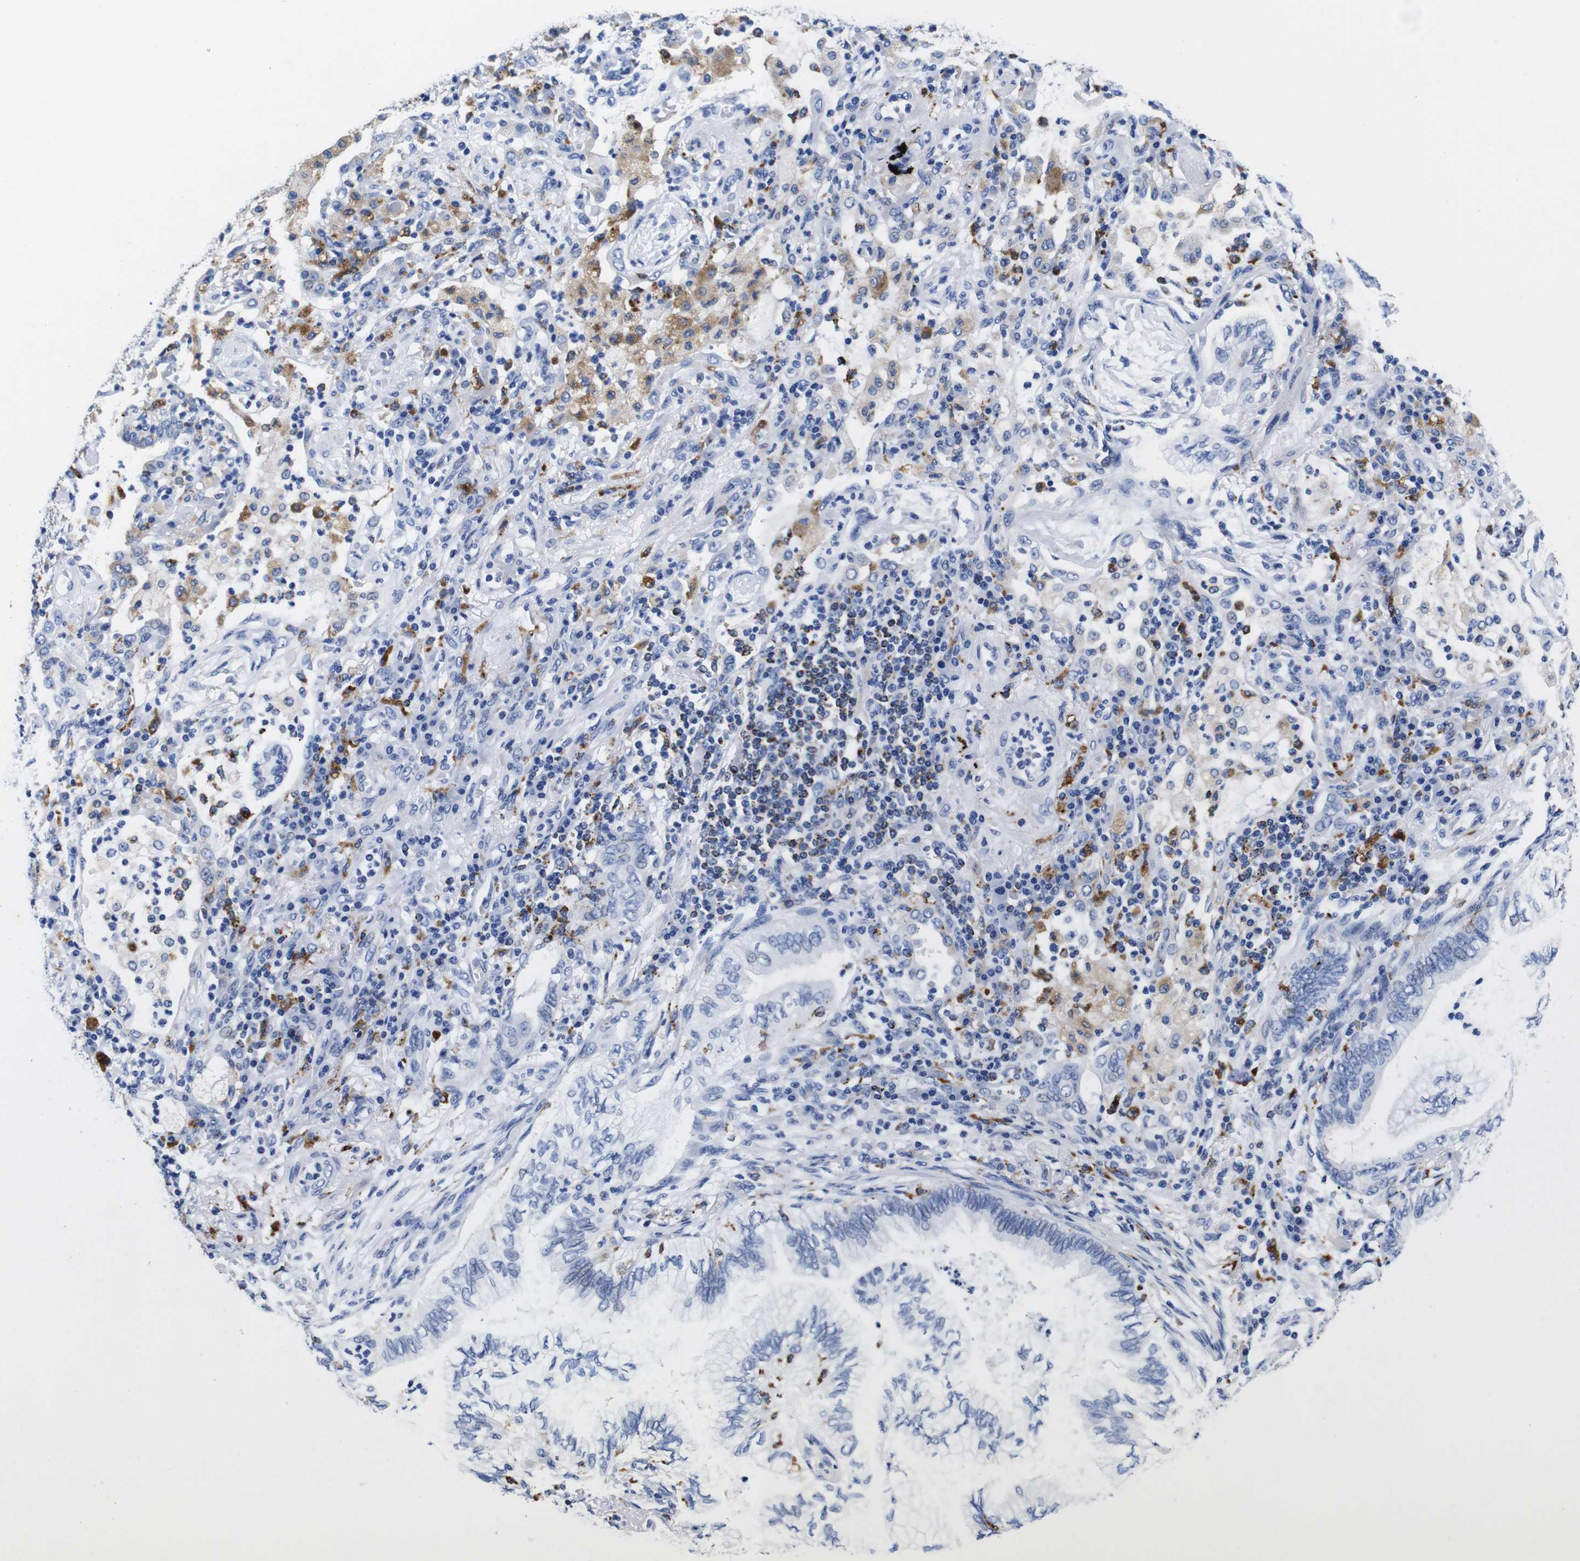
{"staining": {"intensity": "negative", "quantity": "none", "location": "none"}, "tissue": "lung cancer", "cell_type": "Tumor cells", "image_type": "cancer", "snomed": [{"axis": "morphology", "description": "Normal tissue, NOS"}, {"axis": "morphology", "description": "Adenocarcinoma, NOS"}, {"axis": "topography", "description": "Bronchus"}, {"axis": "topography", "description": "Lung"}], "caption": "This is a histopathology image of immunohistochemistry (IHC) staining of lung cancer (adenocarcinoma), which shows no positivity in tumor cells. The staining is performed using DAB (3,3'-diaminobenzidine) brown chromogen with nuclei counter-stained in using hematoxylin.", "gene": "HLA-DMB", "patient": {"sex": "female", "age": 70}}